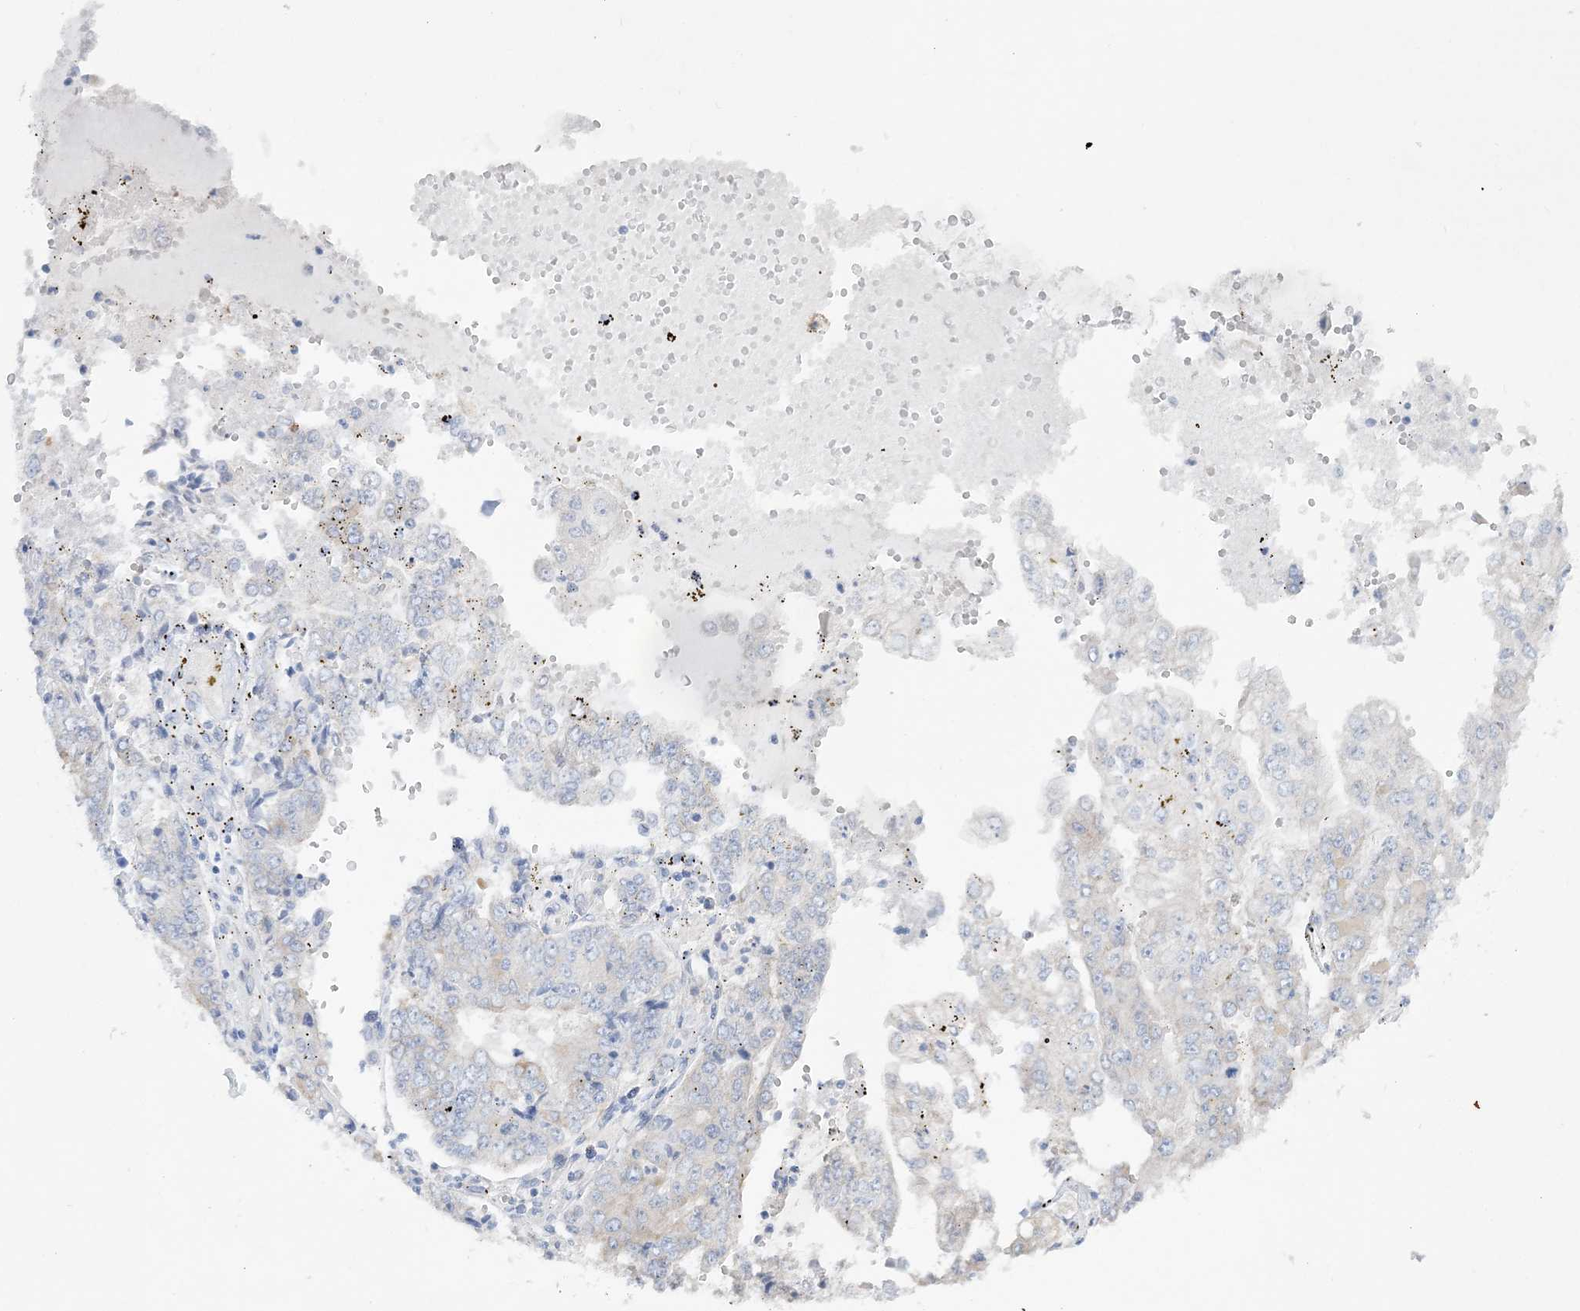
{"staining": {"intensity": "negative", "quantity": "none", "location": "none"}, "tissue": "stomach cancer", "cell_type": "Tumor cells", "image_type": "cancer", "snomed": [{"axis": "morphology", "description": "Adenocarcinoma, NOS"}, {"axis": "topography", "description": "Stomach"}], "caption": "Immunohistochemical staining of human stomach cancer displays no significant positivity in tumor cells.", "gene": "FARSB", "patient": {"sex": "male", "age": 76}}